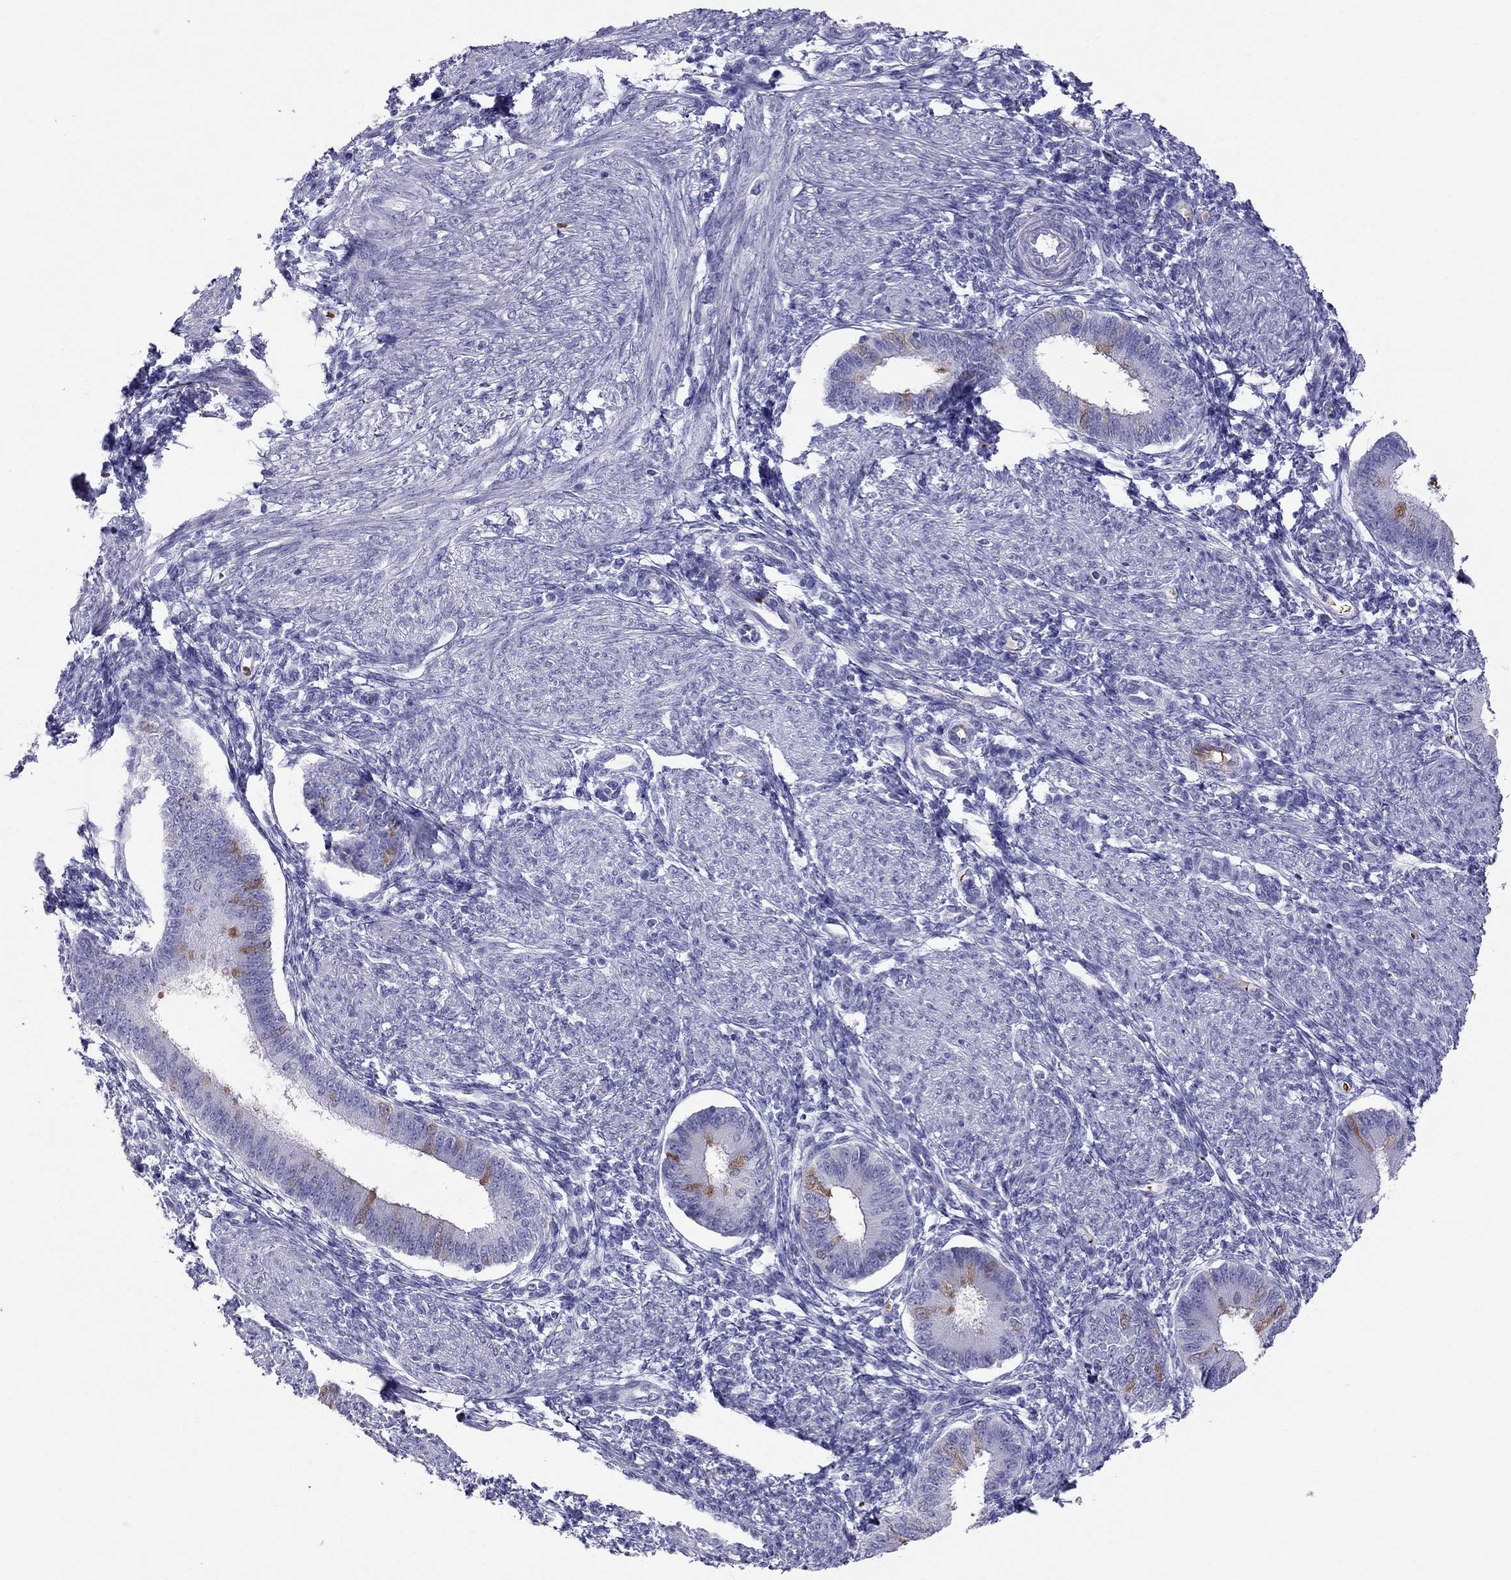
{"staining": {"intensity": "negative", "quantity": "none", "location": "none"}, "tissue": "endometrium", "cell_type": "Cells in endometrial stroma", "image_type": "normal", "snomed": [{"axis": "morphology", "description": "Normal tissue, NOS"}, {"axis": "topography", "description": "Endometrium"}], "caption": "Immunohistochemistry image of benign endometrium stained for a protein (brown), which shows no positivity in cells in endometrial stroma. Nuclei are stained in blue.", "gene": "DNAAF6", "patient": {"sex": "female", "age": 39}}